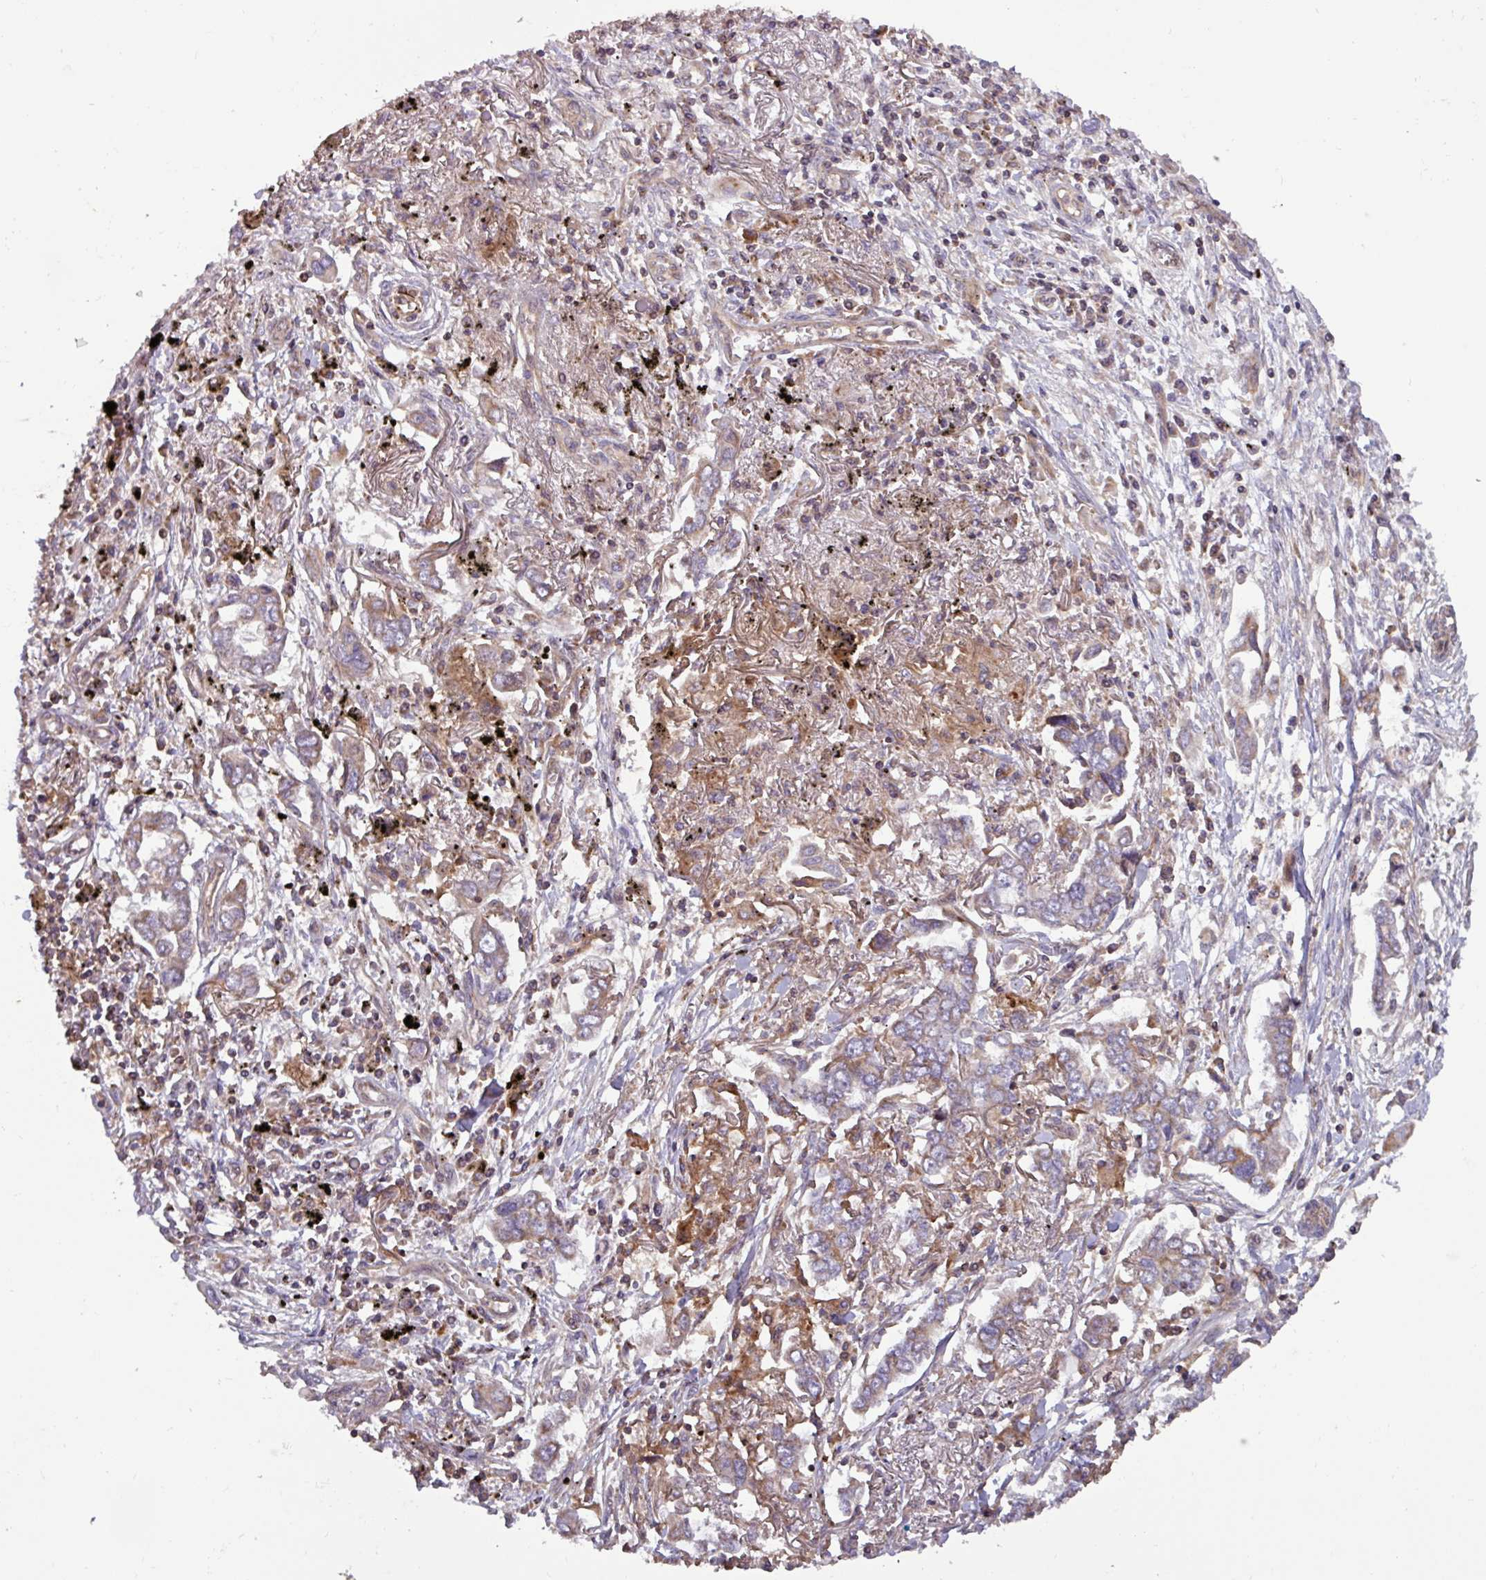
{"staining": {"intensity": "moderate", "quantity": "25%-75%", "location": "cytoplasmic/membranous"}, "tissue": "lung cancer", "cell_type": "Tumor cells", "image_type": "cancer", "snomed": [{"axis": "morphology", "description": "Adenocarcinoma, NOS"}, {"axis": "topography", "description": "Lung"}], "caption": "Human adenocarcinoma (lung) stained with a brown dye displays moderate cytoplasmic/membranous positive staining in about 25%-75% of tumor cells.", "gene": "PLEKHD1", "patient": {"sex": "male", "age": 76}}